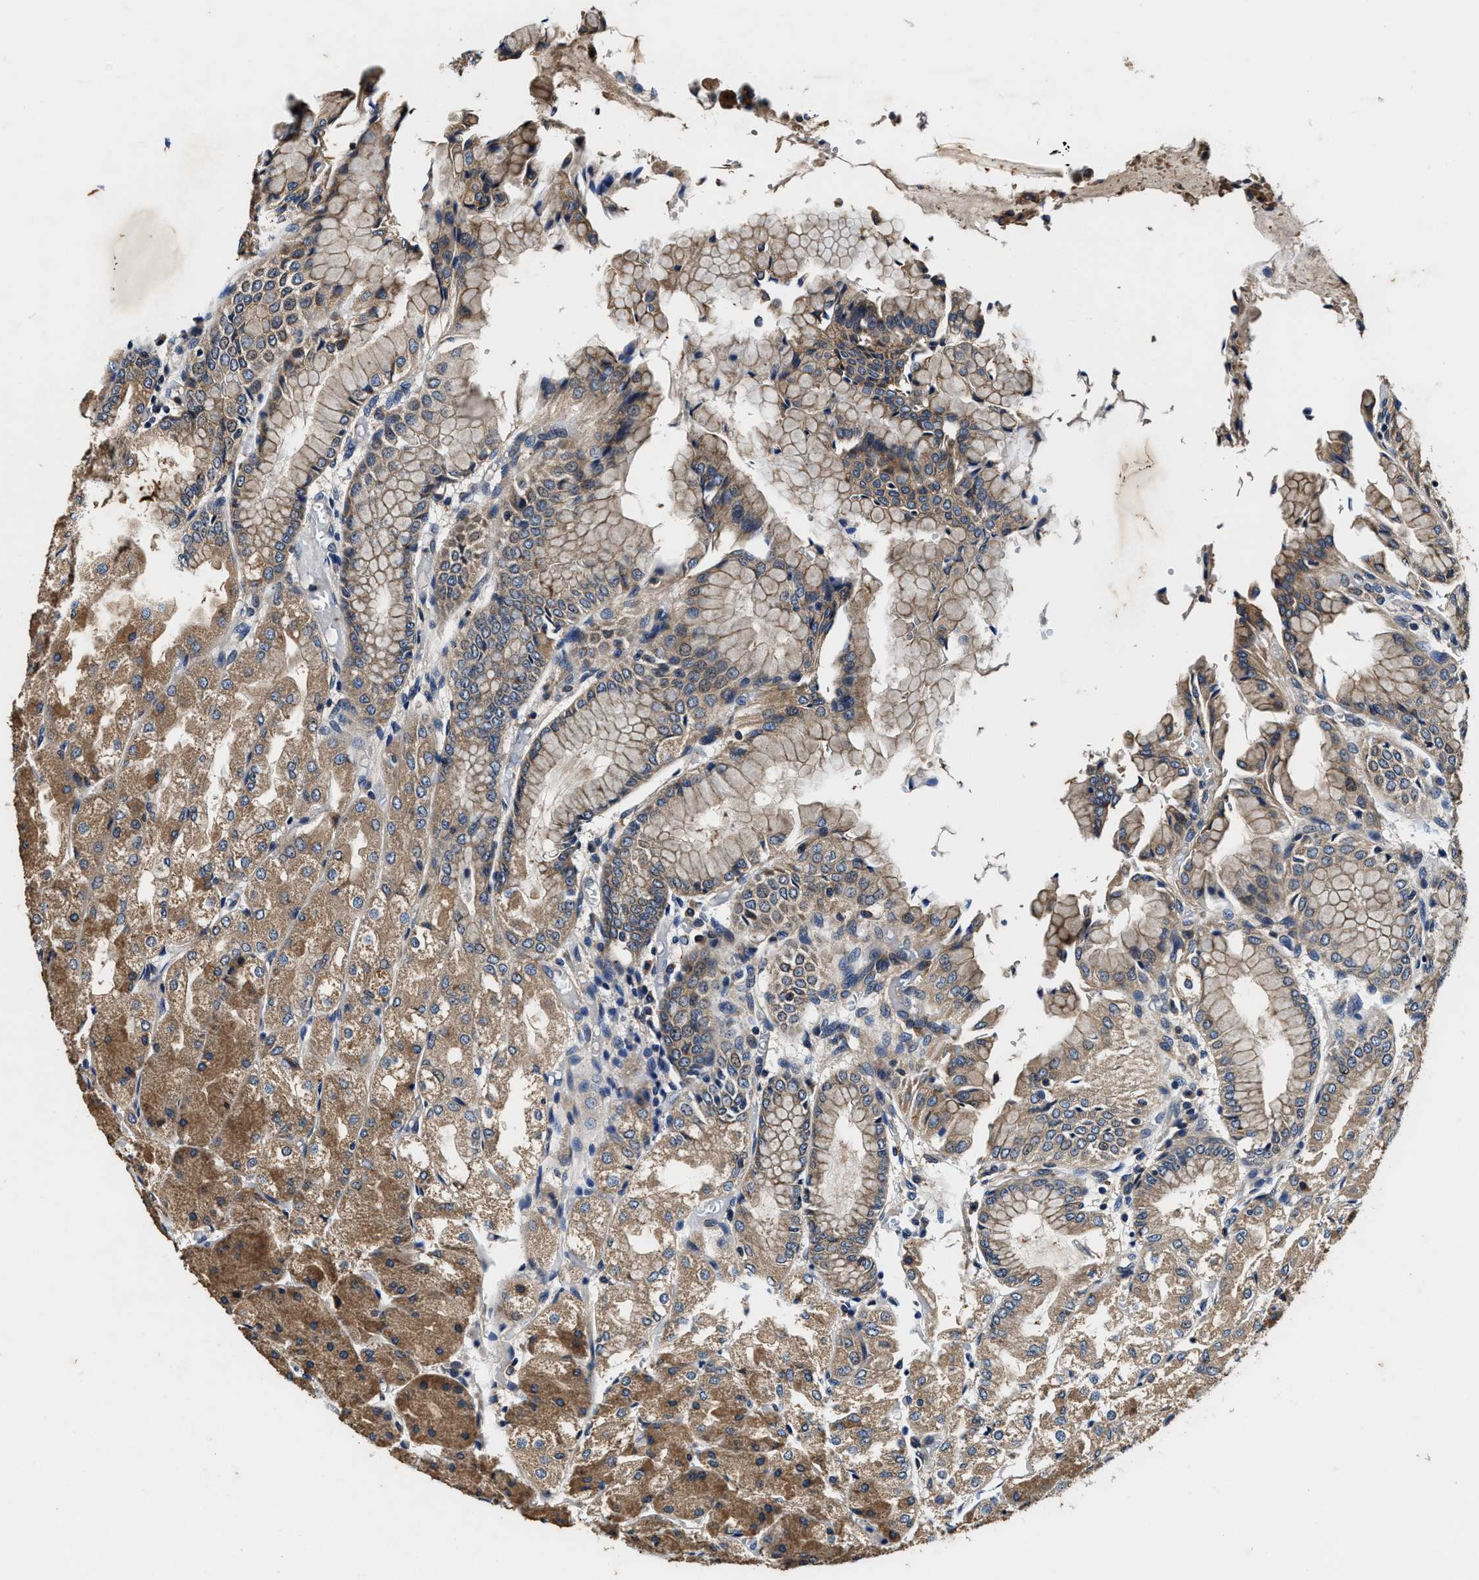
{"staining": {"intensity": "moderate", "quantity": ">75%", "location": "cytoplasmic/membranous"}, "tissue": "stomach", "cell_type": "Glandular cells", "image_type": "normal", "snomed": [{"axis": "morphology", "description": "Normal tissue, NOS"}, {"axis": "topography", "description": "Stomach, upper"}], "caption": "Stomach stained for a protein demonstrates moderate cytoplasmic/membranous positivity in glandular cells. Ihc stains the protein in brown and the nuclei are stained blue.", "gene": "PI4KB", "patient": {"sex": "male", "age": 72}}